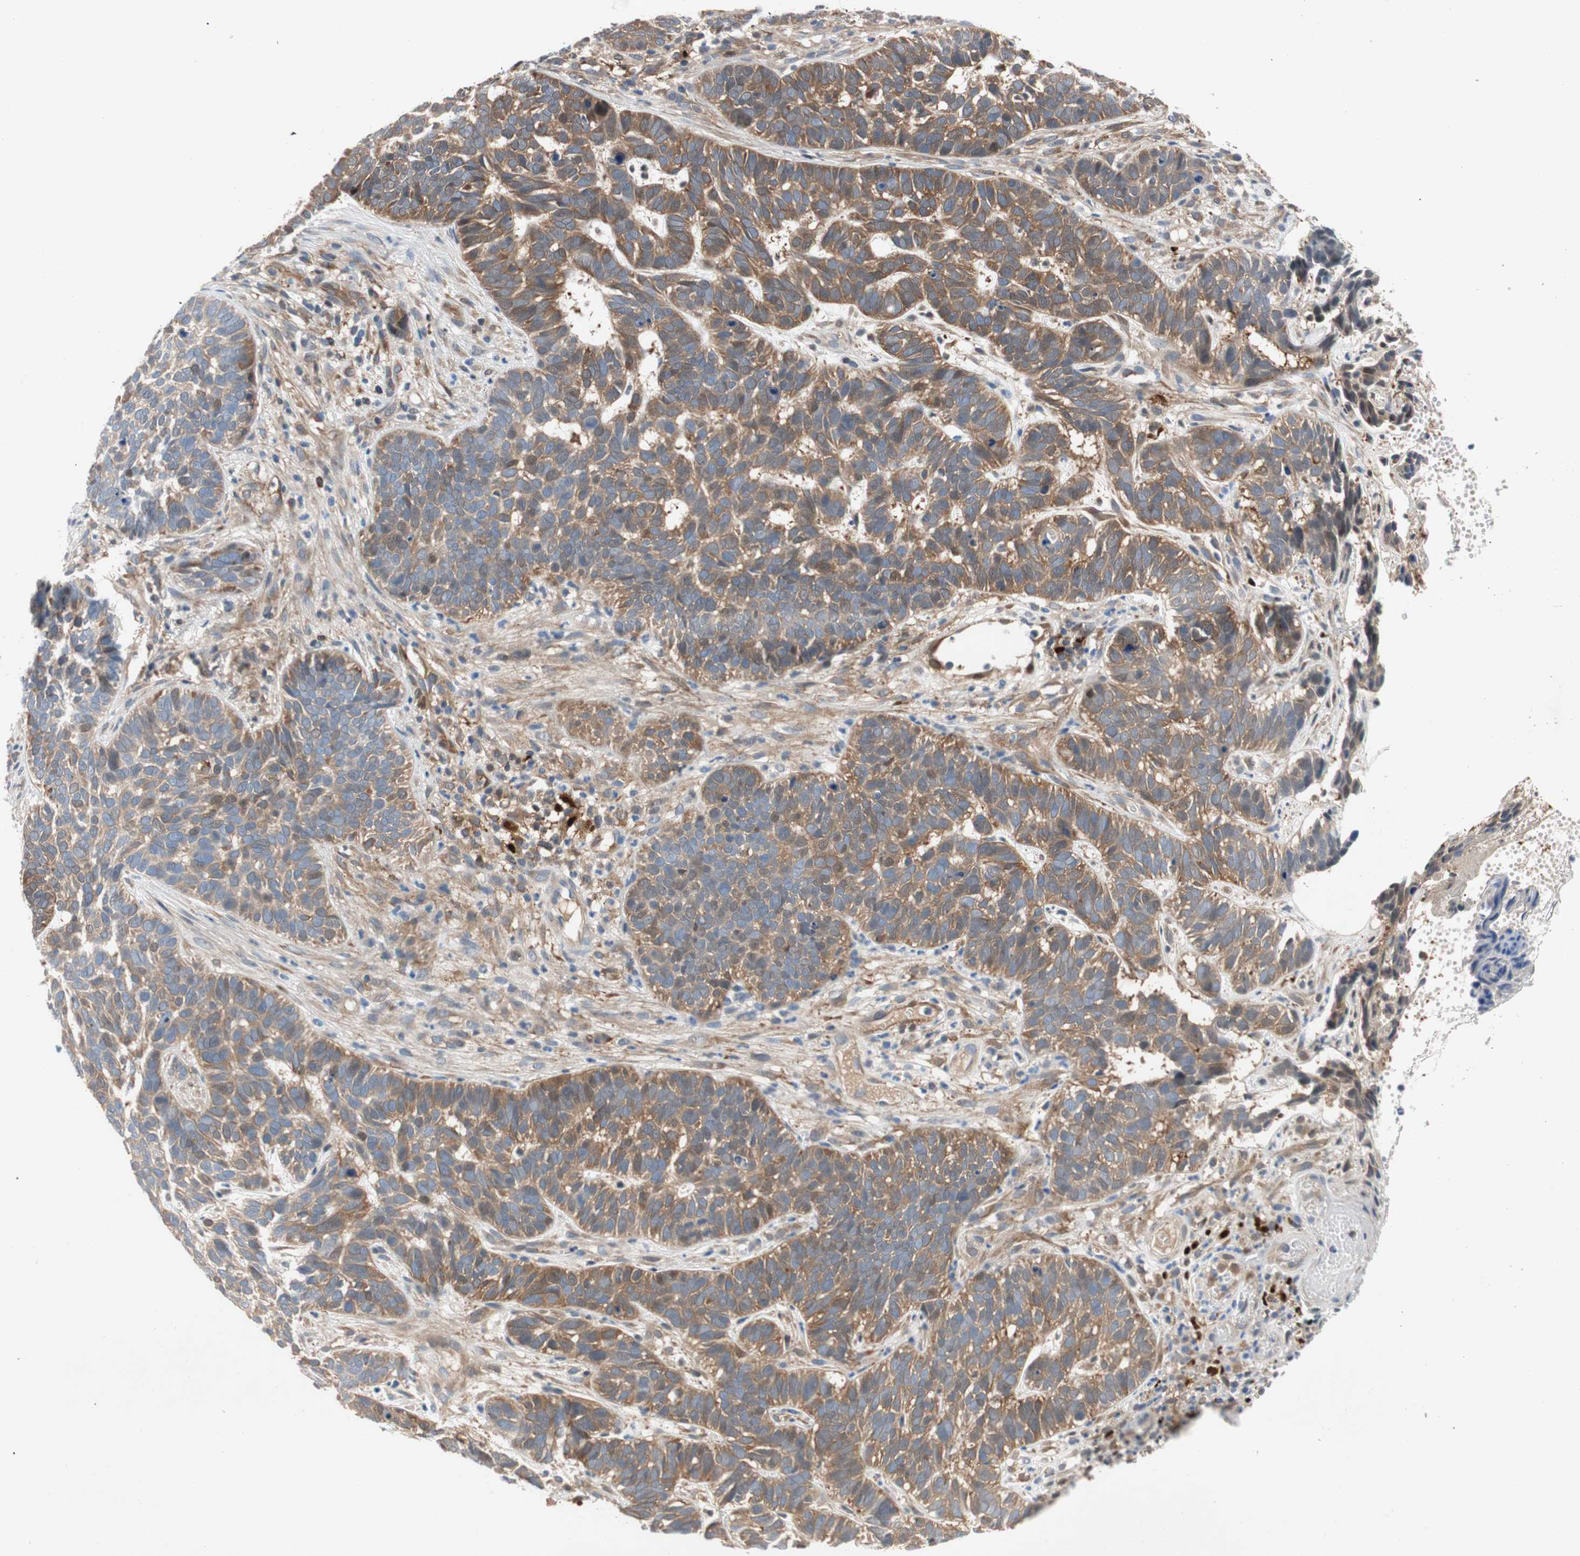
{"staining": {"intensity": "weak", "quantity": "25%-75%", "location": "cytoplasmic/membranous"}, "tissue": "skin cancer", "cell_type": "Tumor cells", "image_type": "cancer", "snomed": [{"axis": "morphology", "description": "Basal cell carcinoma"}, {"axis": "topography", "description": "Skin"}], "caption": "Immunohistochemistry image of neoplastic tissue: human skin cancer (basal cell carcinoma) stained using immunohistochemistry reveals low levels of weak protein expression localized specifically in the cytoplasmic/membranous of tumor cells, appearing as a cytoplasmic/membranous brown color.", "gene": "RELB", "patient": {"sex": "male", "age": 87}}